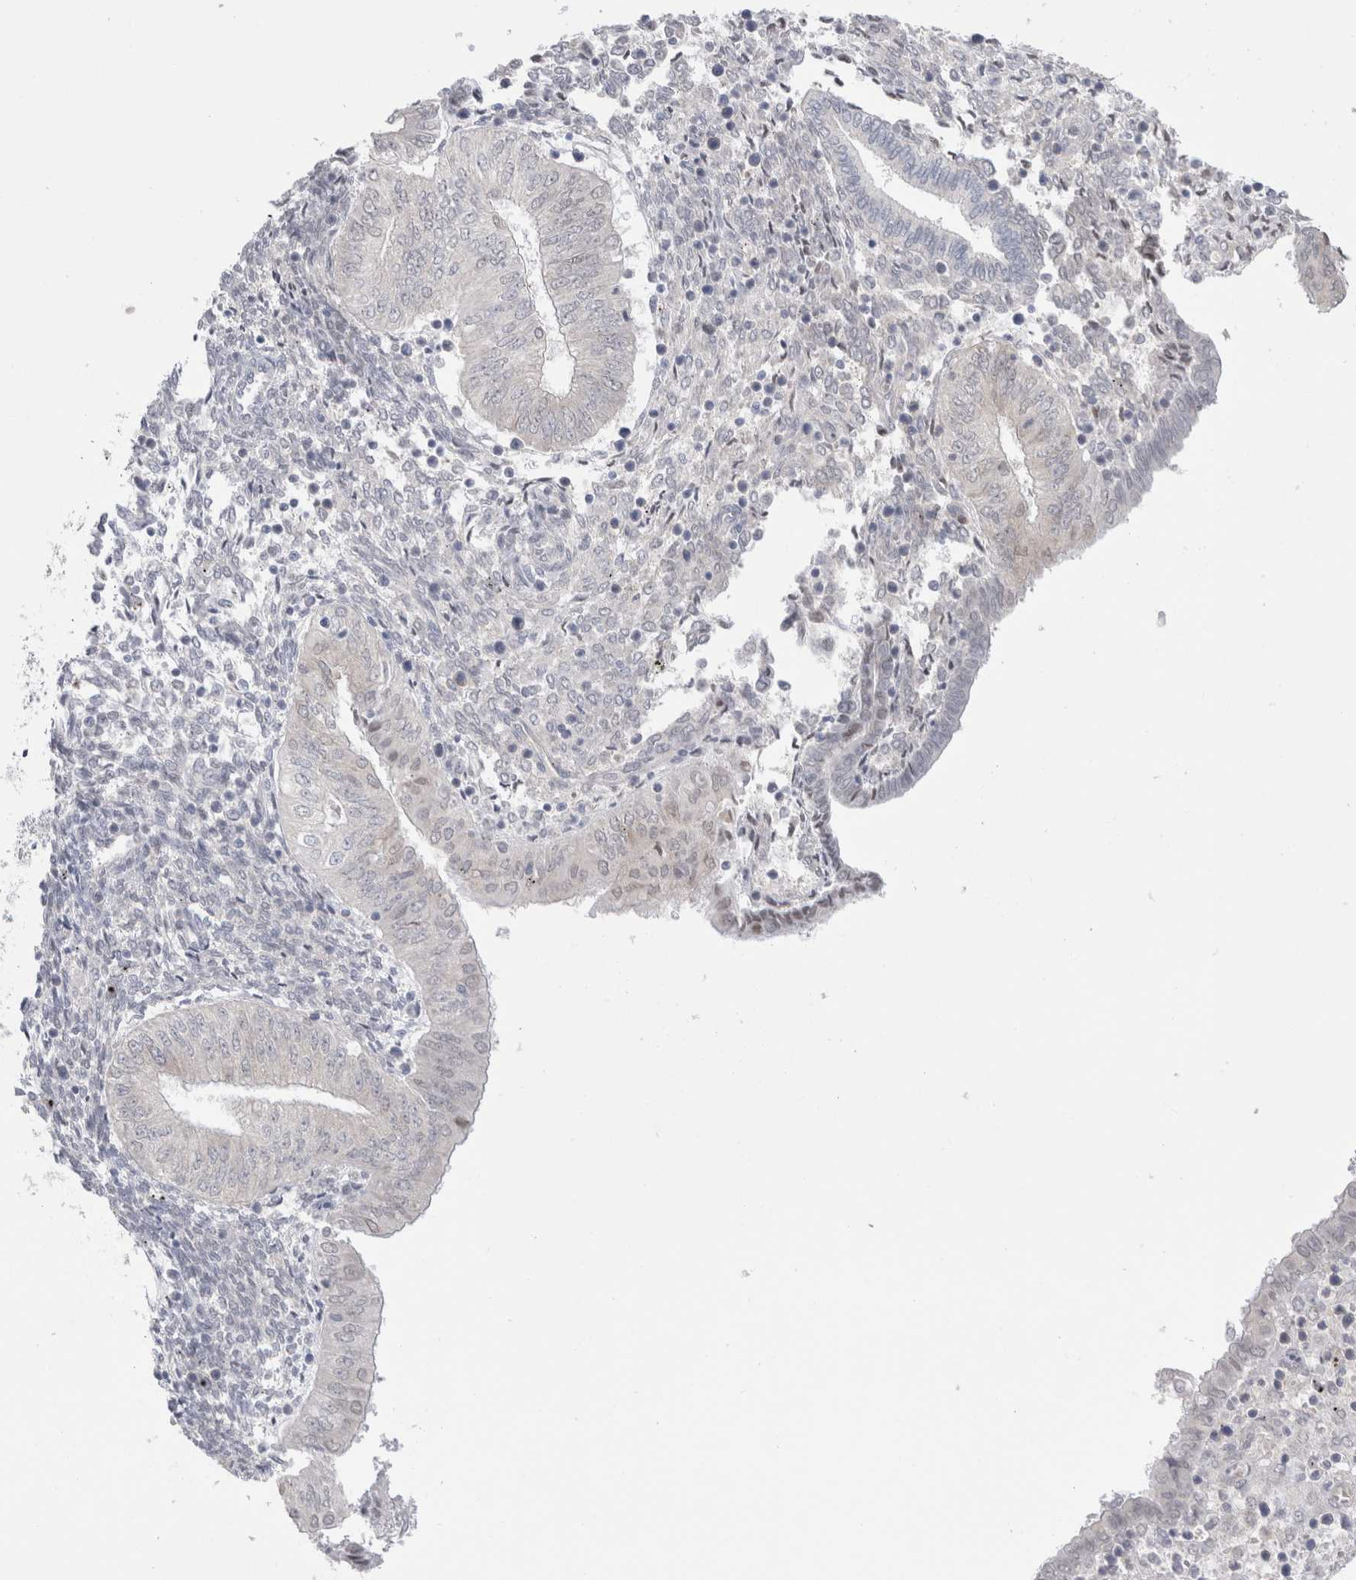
{"staining": {"intensity": "negative", "quantity": "none", "location": "none"}, "tissue": "endometrial cancer", "cell_type": "Tumor cells", "image_type": "cancer", "snomed": [{"axis": "morphology", "description": "Normal tissue, NOS"}, {"axis": "morphology", "description": "Adenocarcinoma, NOS"}, {"axis": "topography", "description": "Endometrium"}], "caption": "The immunohistochemistry (IHC) photomicrograph has no significant positivity in tumor cells of endometrial cancer tissue.", "gene": "NDOR1", "patient": {"sex": "female", "age": 53}}